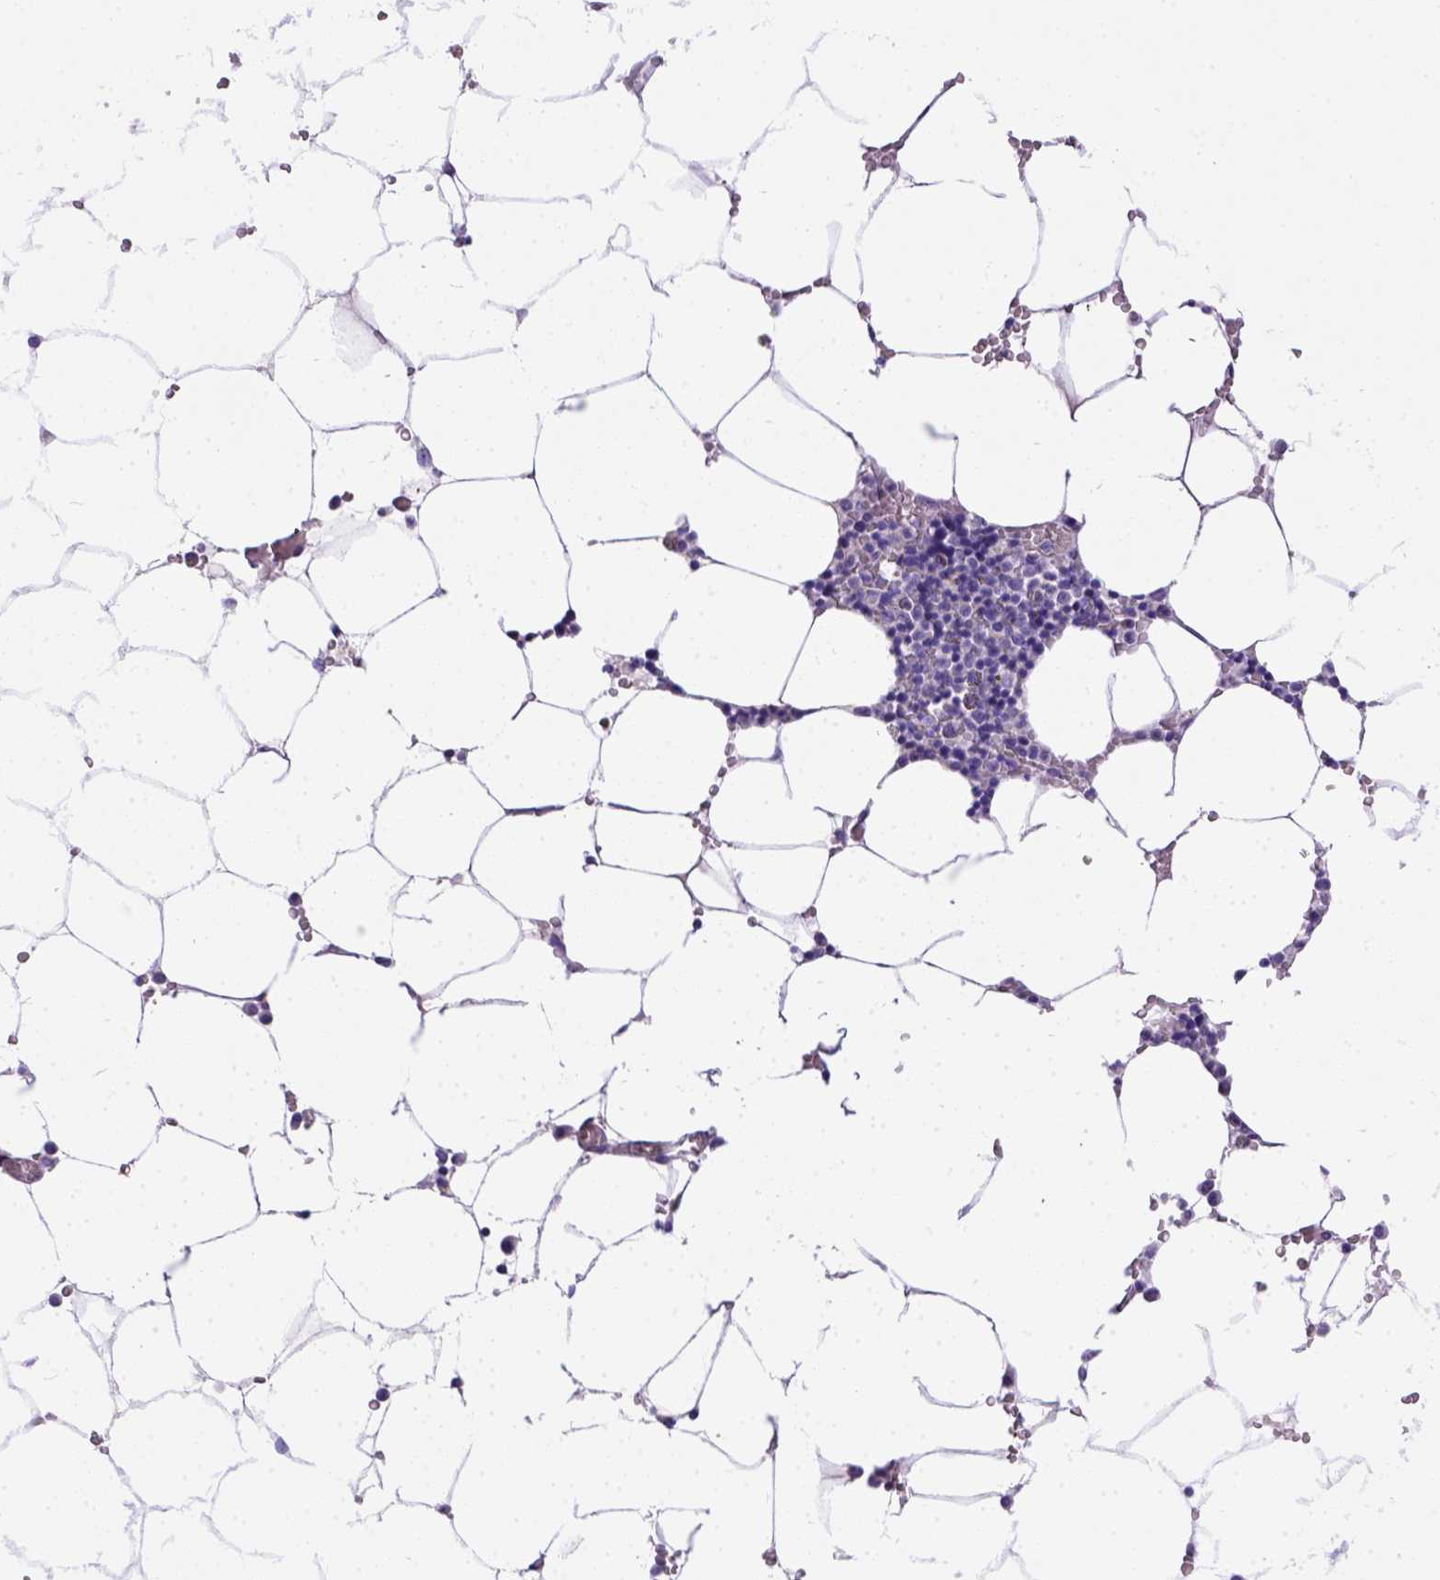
{"staining": {"intensity": "negative", "quantity": "none", "location": "none"}, "tissue": "bone marrow", "cell_type": "Hematopoietic cells", "image_type": "normal", "snomed": [{"axis": "morphology", "description": "Normal tissue, NOS"}, {"axis": "topography", "description": "Bone marrow"}], "caption": "Immunohistochemistry photomicrograph of unremarkable bone marrow: bone marrow stained with DAB (3,3'-diaminobenzidine) exhibits no significant protein expression in hematopoietic cells. (IHC, brightfield microscopy, high magnification).", "gene": "BTN1A1", "patient": {"sex": "female", "age": 52}}